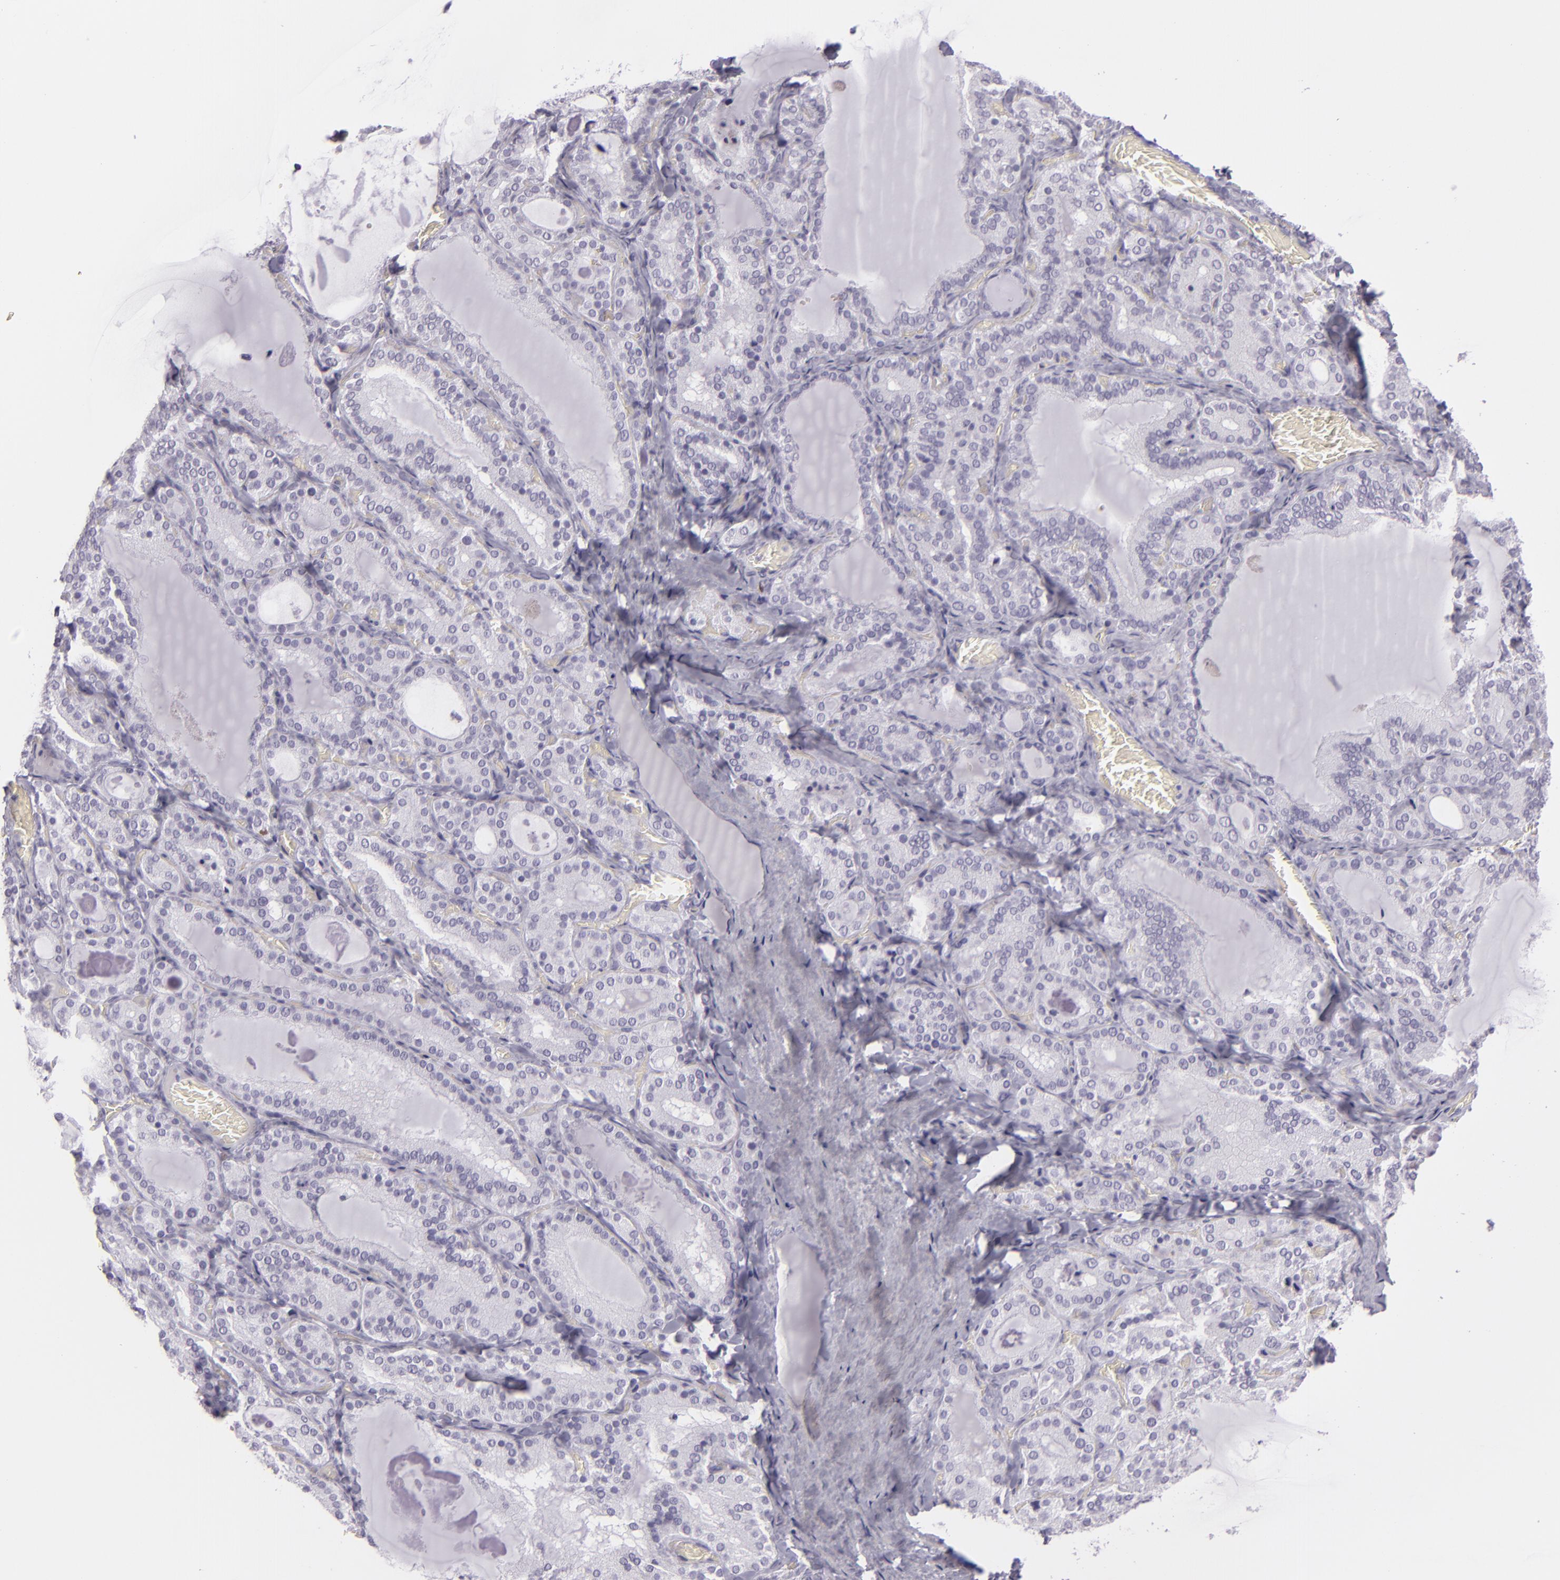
{"staining": {"intensity": "negative", "quantity": "none", "location": "none"}, "tissue": "thyroid gland", "cell_type": "Glandular cells", "image_type": "normal", "snomed": [{"axis": "morphology", "description": "Normal tissue, NOS"}, {"axis": "topography", "description": "Thyroid gland"}], "caption": "IHC micrograph of benign thyroid gland stained for a protein (brown), which demonstrates no staining in glandular cells.", "gene": "MCM3", "patient": {"sex": "female", "age": 33}}